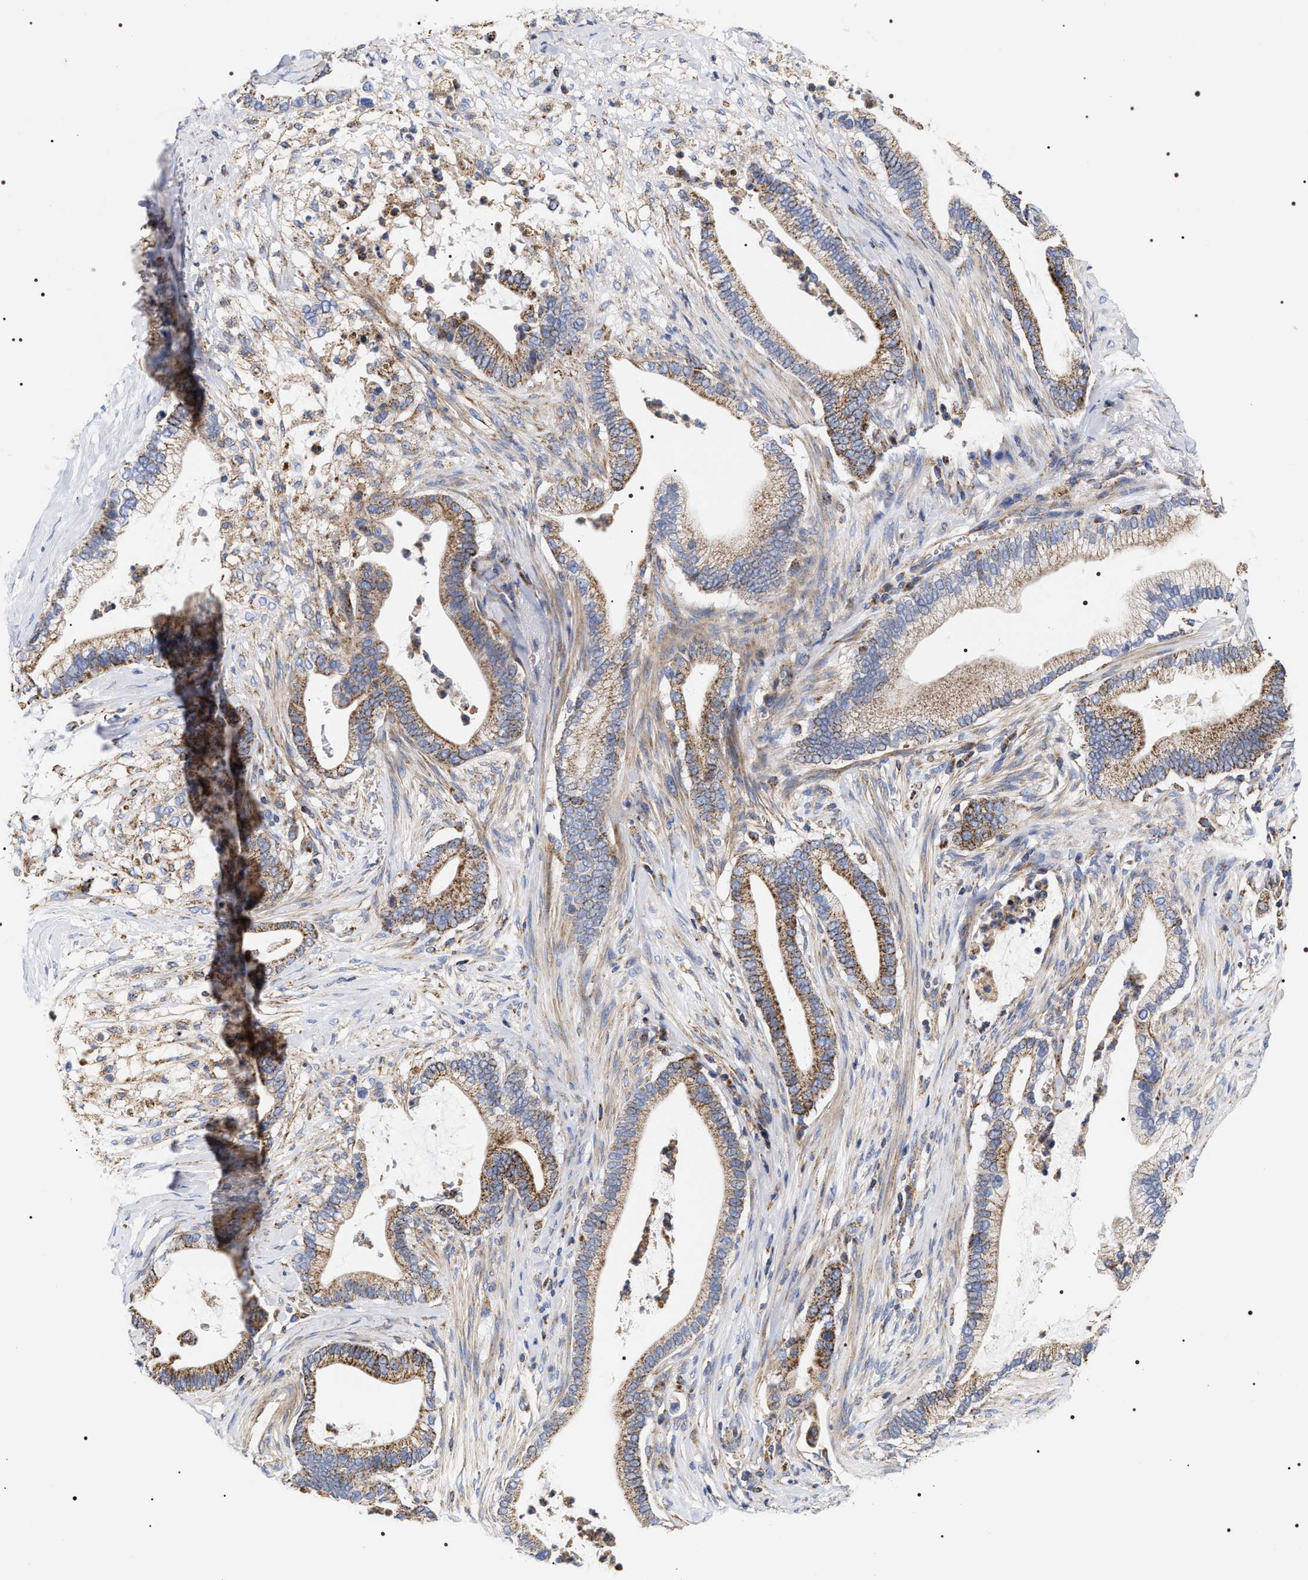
{"staining": {"intensity": "moderate", "quantity": ">75%", "location": "cytoplasmic/membranous"}, "tissue": "pancreatic cancer", "cell_type": "Tumor cells", "image_type": "cancer", "snomed": [{"axis": "morphology", "description": "Adenocarcinoma, NOS"}, {"axis": "topography", "description": "Pancreas"}], "caption": "Brown immunohistochemical staining in human pancreatic adenocarcinoma displays moderate cytoplasmic/membranous staining in approximately >75% of tumor cells.", "gene": "COG5", "patient": {"sex": "male", "age": 69}}